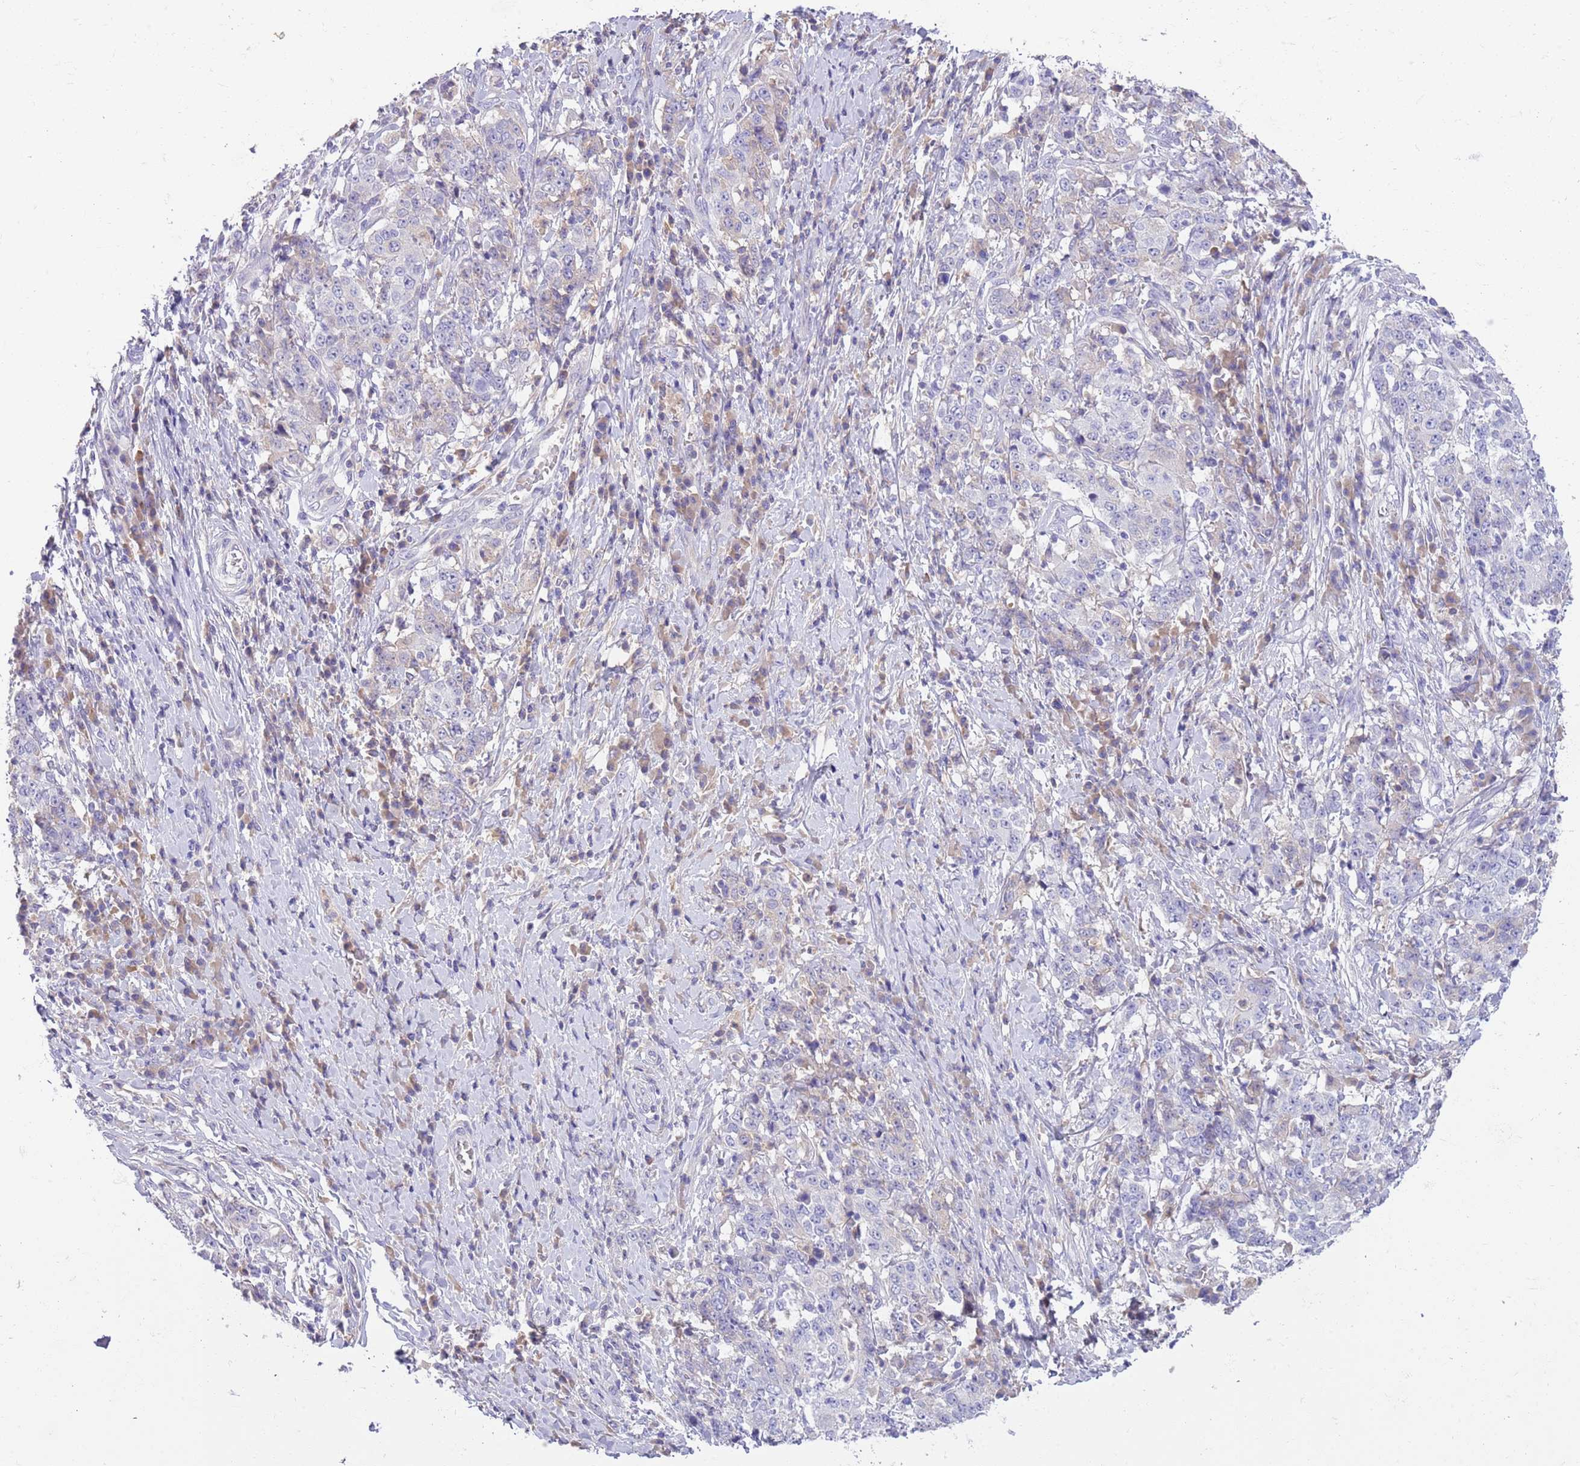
{"staining": {"intensity": "negative", "quantity": "none", "location": "none"}, "tissue": "stomach cancer", "cell_type": "Tumor cells", "image_type": "cancer", "snomed": [{"axis": "morphology", "description": "Normal tissue, NOS"}, {"axis": "morphology", "description": "Adenocarcinoma, NOS"}, {"axis": "topography", "description": "Stomach, upper"}, {"axis": "topography", "description": "Stomach"}], "caption": "This is an immunohistochemistry (IHC) image of stomach cancer. There is no positivity in tumor cells.", "gene": "IGFL4", "patient": {"sex": "male", "age": 59}}